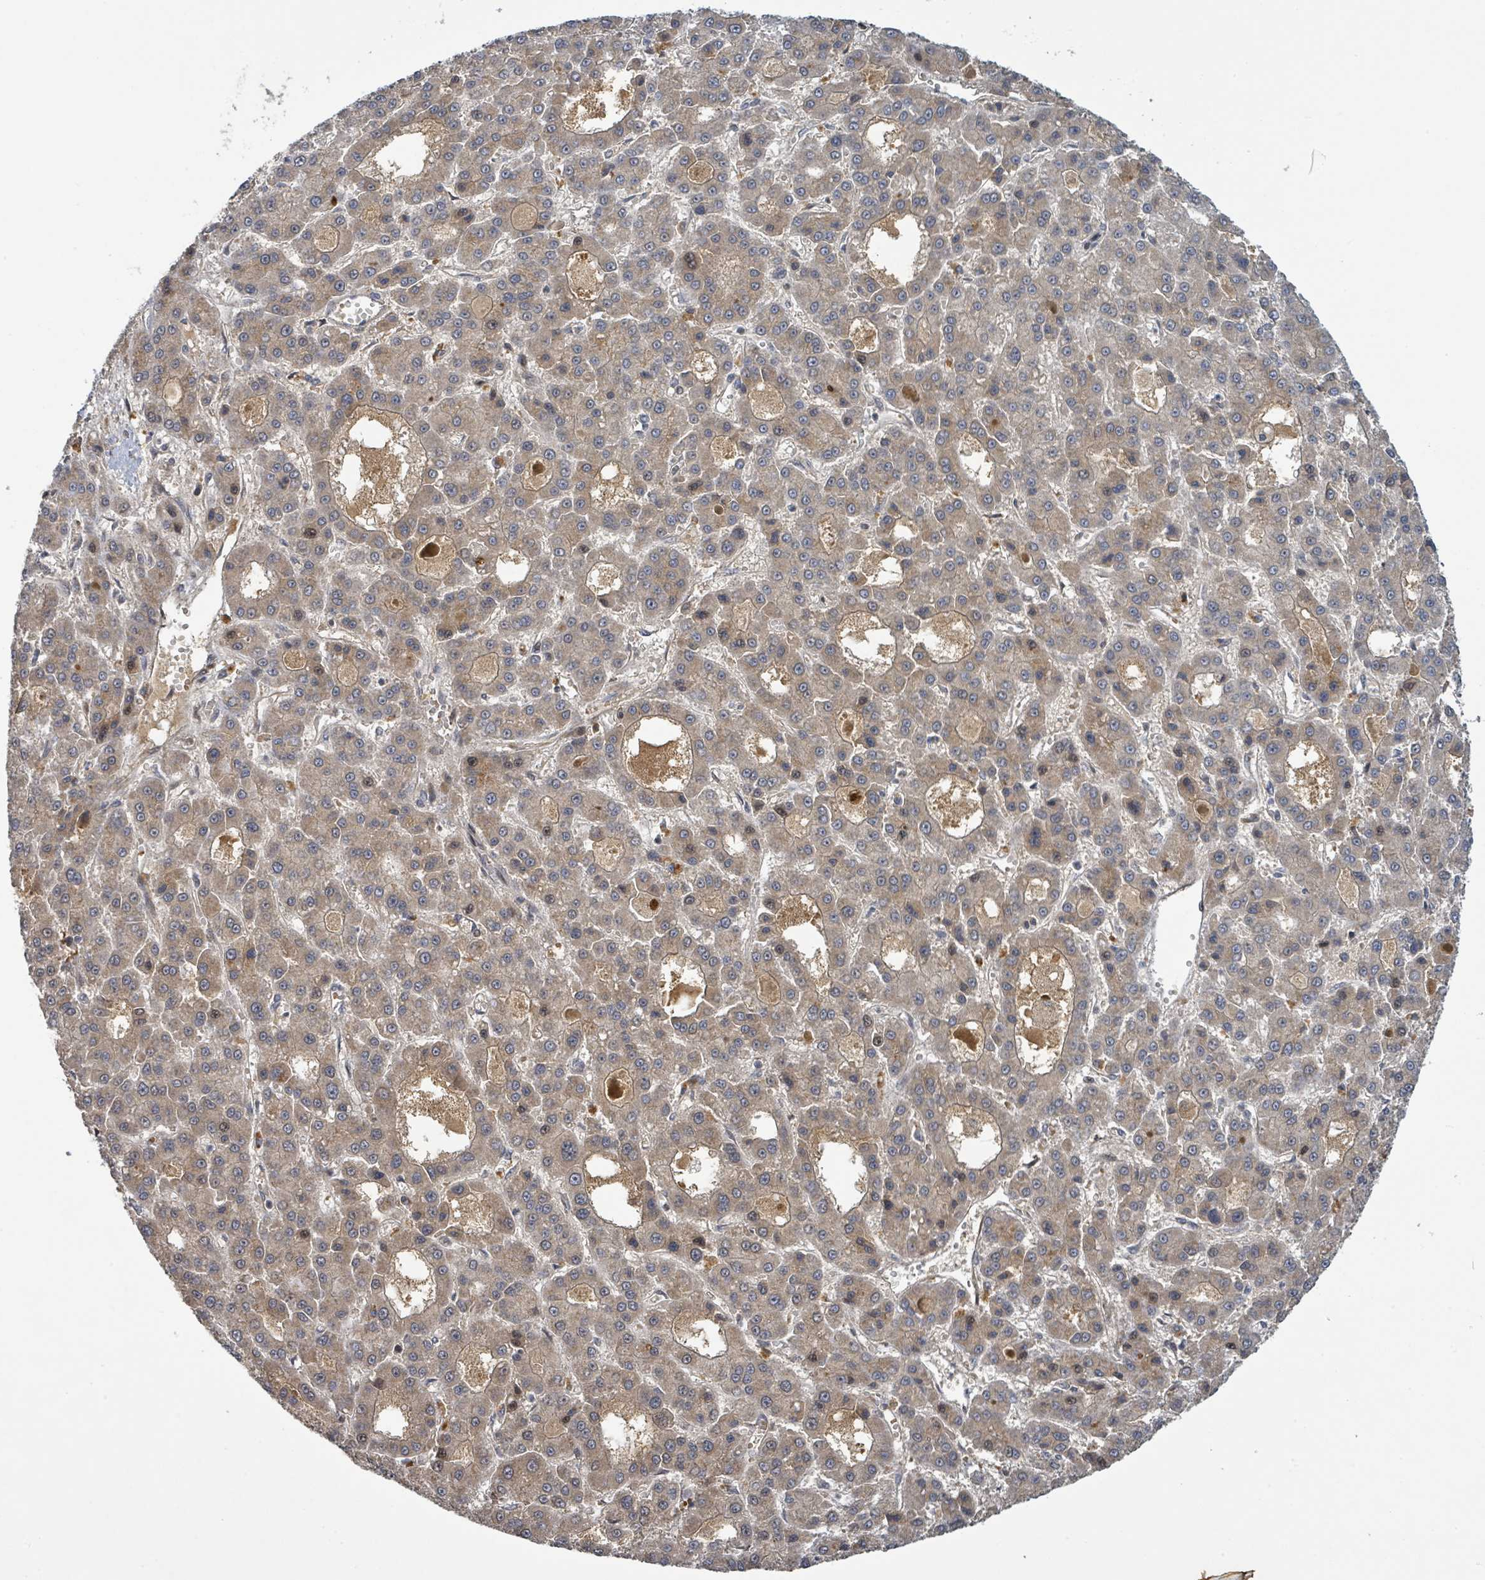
{"staining": {"intensity": "weak", "quantity": ">75%", "location": "cytoplasmic/membranous"}, "tissue": "liver cancer", "cell_type": "Tumor cells", "image_type": "cancer", "snomed": [{"axis": "morphology", "description": "Carcinoma, Hepatocellular, NOS"}, {"axis": "topography", "description": "Liver"}], "caption": "An image of human liver hepatocellular carcinoma stained for a protein exhibits weak cytoplasmic/membranous brown staining in tumor cells.", "gene": "ITGA11", "patient": {"sex": "male", "age": 70}}